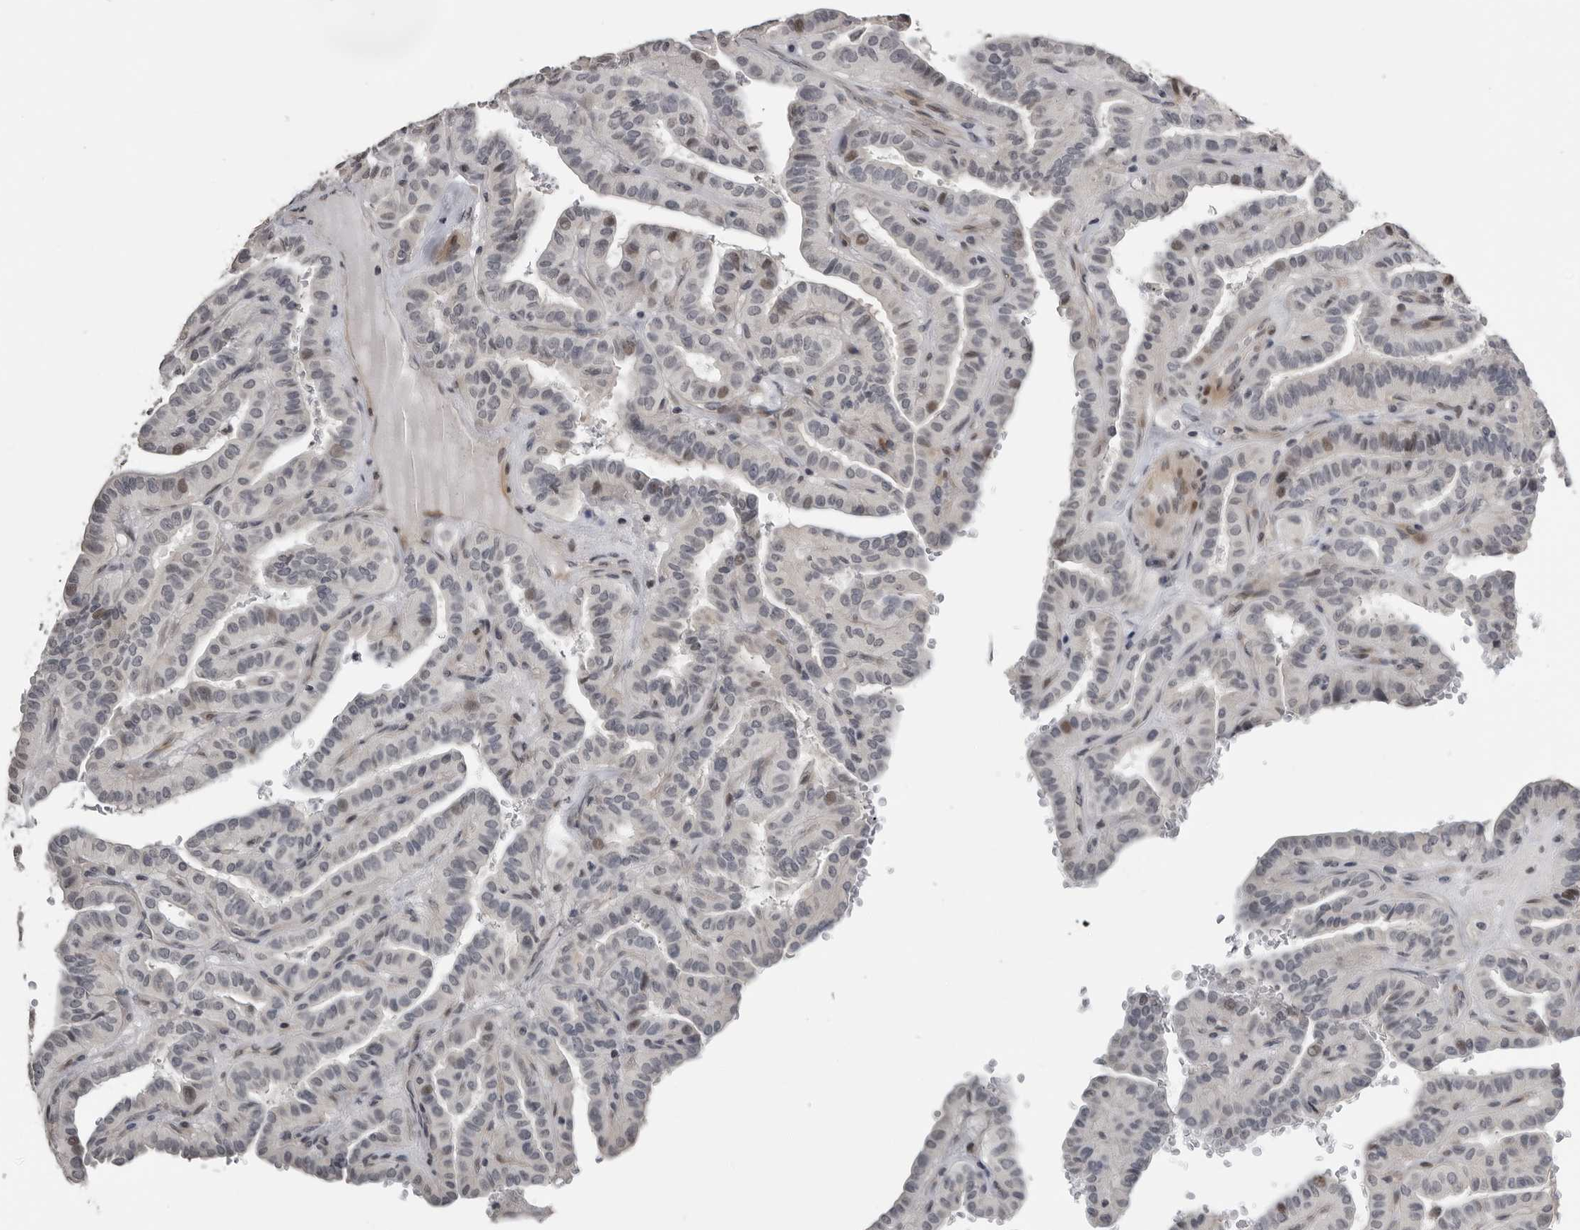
{"staining": {"intensity": "negative", "quantity": "none", "location": "none"}, "tissue": "thyroid cancer", "cell_type": "Tumor cells", "image_type": "cancer", "snomed": [{"axis": "morphology", "description": "Papillary adenocarcinoma, NOS"}, {"axis": "topography", "description": "Thyroid gland"}], "caption": "A micrograph of thyroid cancer (papillary adenocarcinoma) stained for a protein displays no brown staining in tumor cells. The staining was performed using DAB (3,3'-diaminobenzidine) to visualize the protein expression in brown, while the nuclei were stained in blue with hematoxylin (Magnification: 20x).", "gene": "PRRX2", "patient": {"sex": "male", "age": 77}}